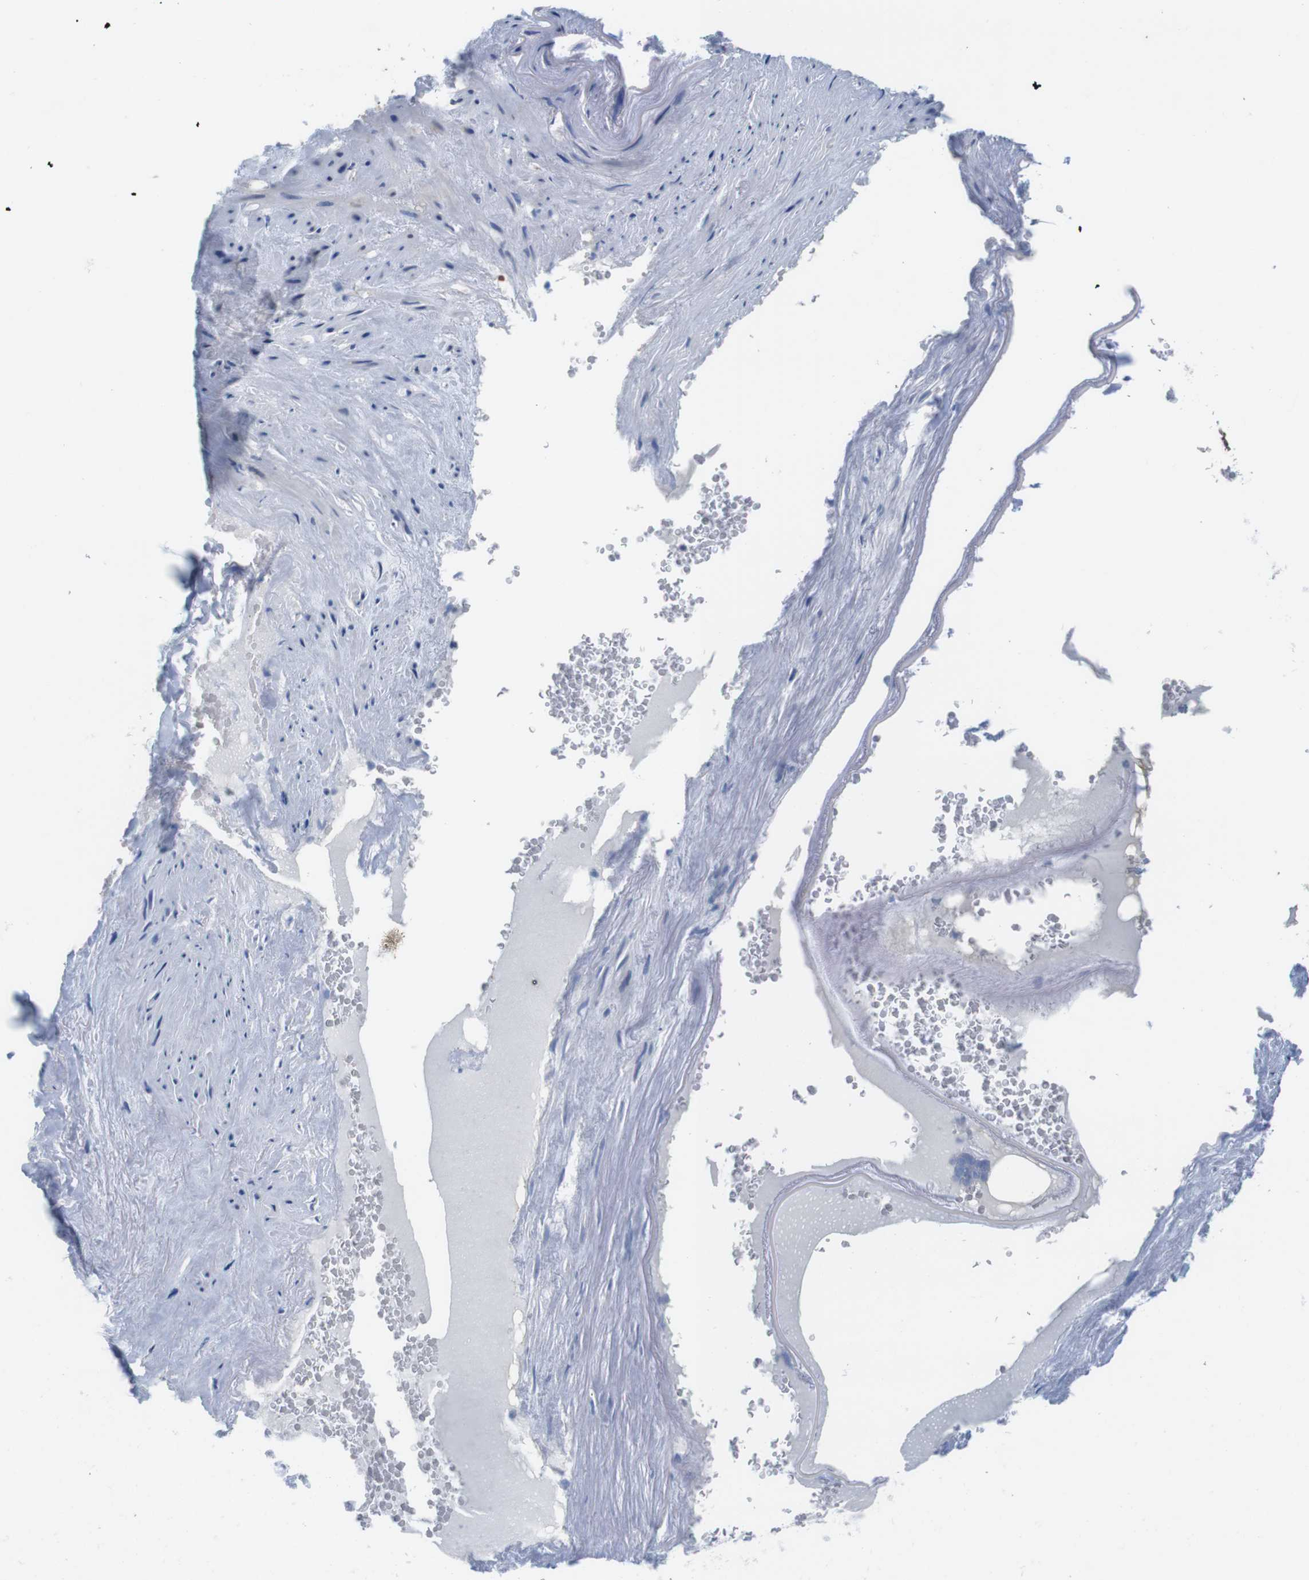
{"staining": {"intensity": "negative", "quantity": "none", "location": "none"}, "tissue": "adipose tissue", "cell_type": "Adipocytes", "image_type": "normal", "snomed": [{"axis": "morphology", "description": "Normal tissue, NOS"}, {"axis": "topography", "description": "Peripheral nerve tissue"}], "caption": "Benign adipose tissue was stained to show a protein in brown. There is no significant staining in adipocytes. (Stains: DAB immunohistochemistry (IHC) with hematoxylin counter stain, Microscopy: brightfield microscopy at high magnification).", "gene": "MAP6", "patient": {"sex": "male", "age": 70}}